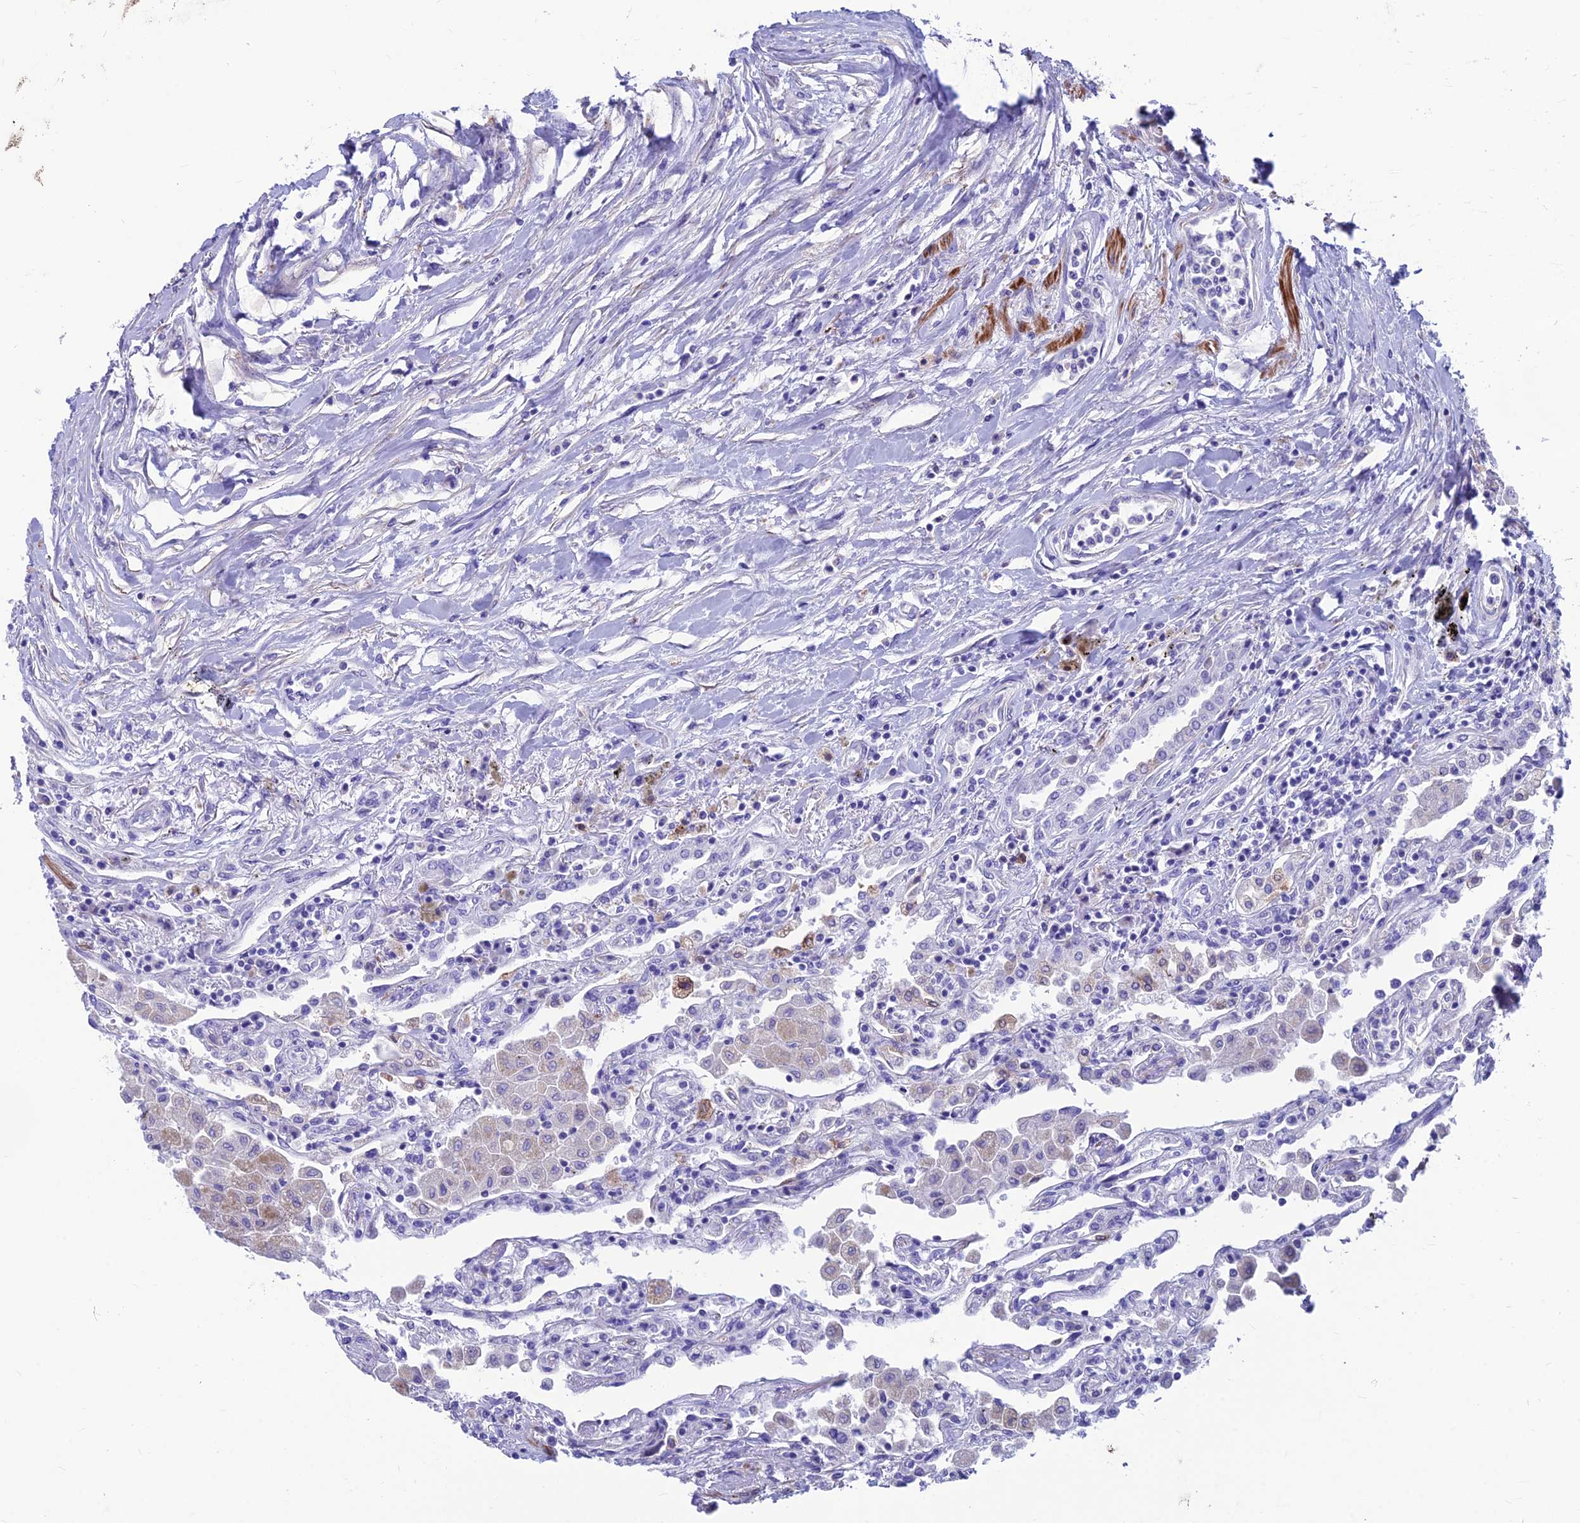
{"staining": {"intensity": "negative", "quantity": "none", "location": "none"}, "tissue": "lung", "cell_type": "Alveolar cells", "image_type": "normal", "snomed": [{"axis": "morphology", "description": "Normal tissue, NOS"}, {"axis": "topography", "description": "Bronchus"}, {"axis": "topography", "description": "Lung"}], "caption": "Protein analysis of unremarkable lung shows no significant positivity in alveolar cells. (DAB (3,3'-diaminobenzidine) immunohistochemistry, high magnification).", "gene": "GNG11", "patient": {"sex": "female", "age": 49}}